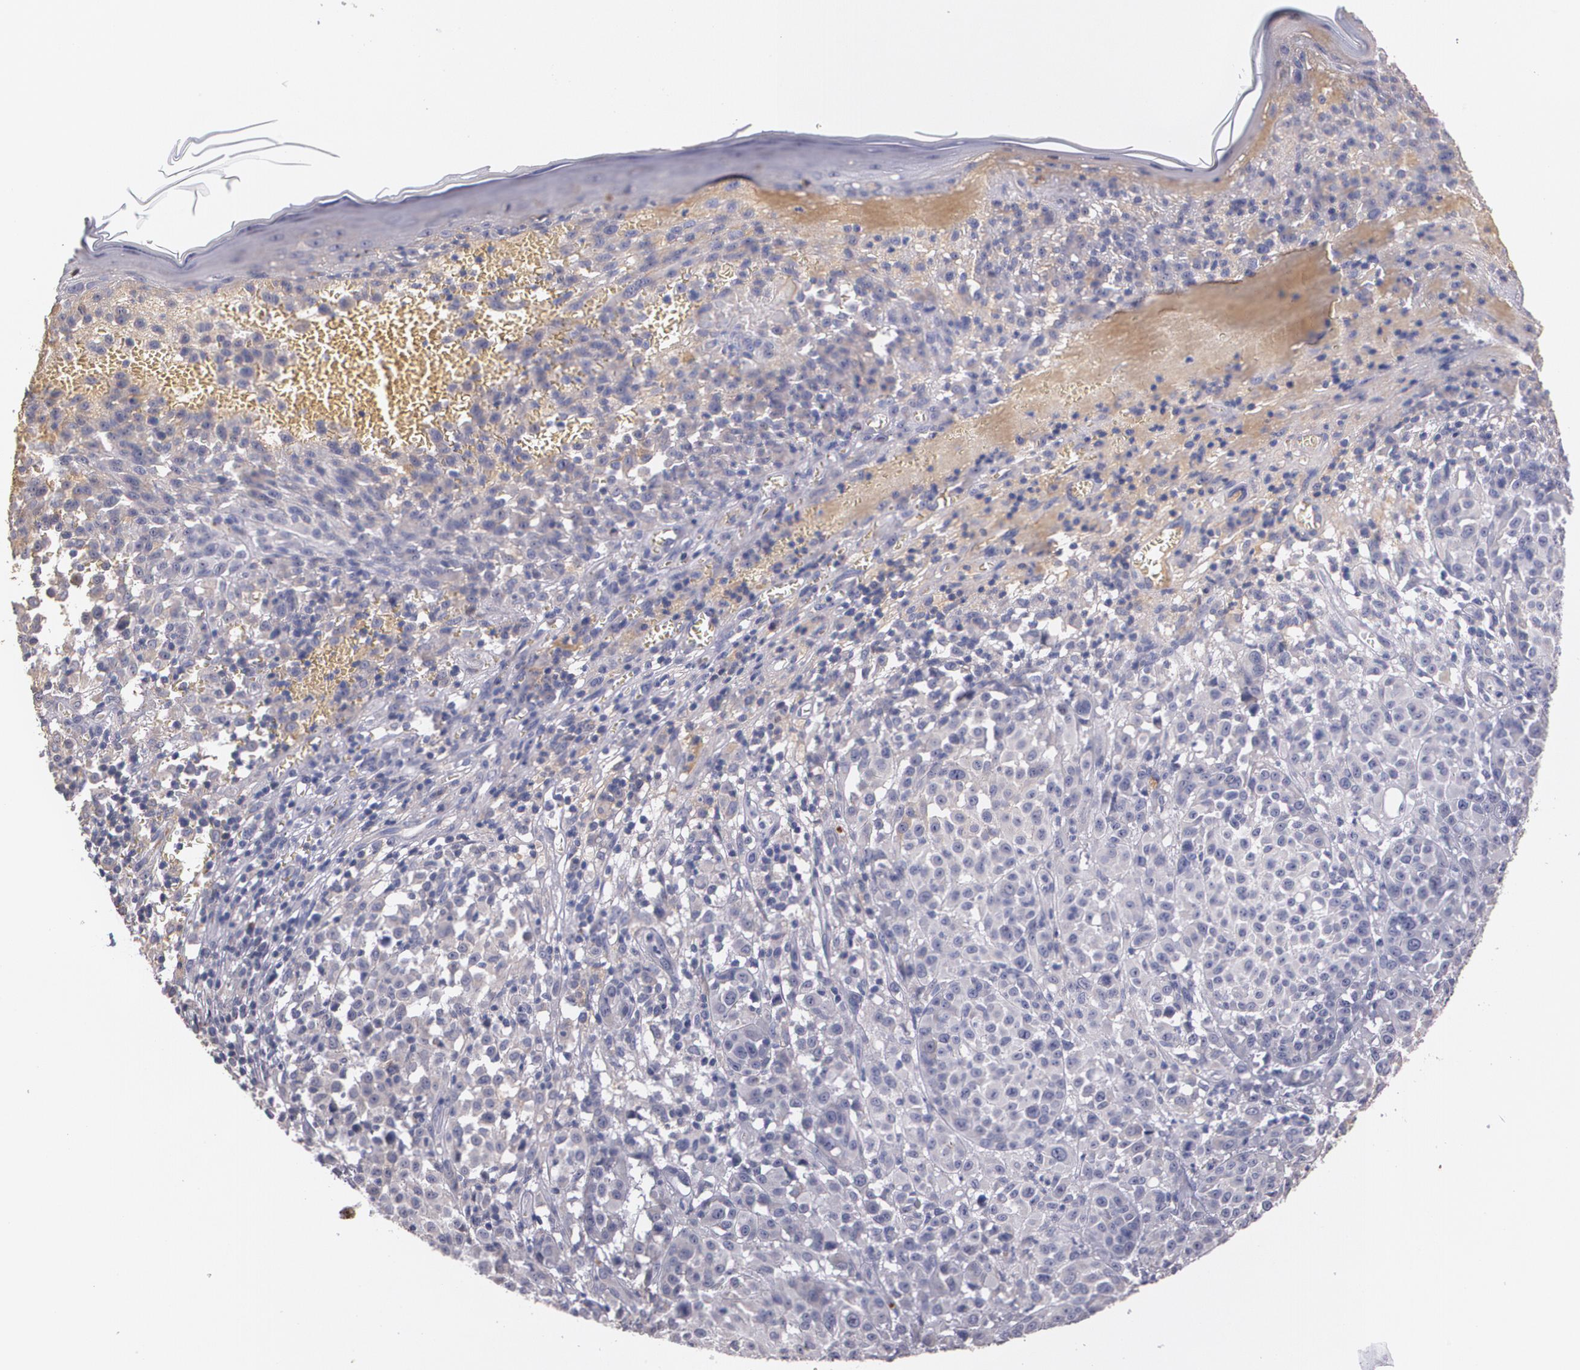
{"staining": {"intensity": "weak", "quantity": "25%-75%", "location": "cytoplasmic/membranous"}, "tissue": "melanoma", "cell_type": "Tumor cells", "image_type": "cancer", "snomed": [{"axis": "morphology", "description": "Malignant melanoma, NOS"}, {"axis": "topography", "description": "Skin"}], "caption": "DAB immunohistochemical staining of human malignant melanoma exhibits weak cytoplasmic/membranous protein expression in approximately 25%-75% of tumor cells. Ihc stains the protein of interest in brown and the nuclei are stained blue.", "gene": "AMBP", "patient": {"sex": "female", "age": 49}}